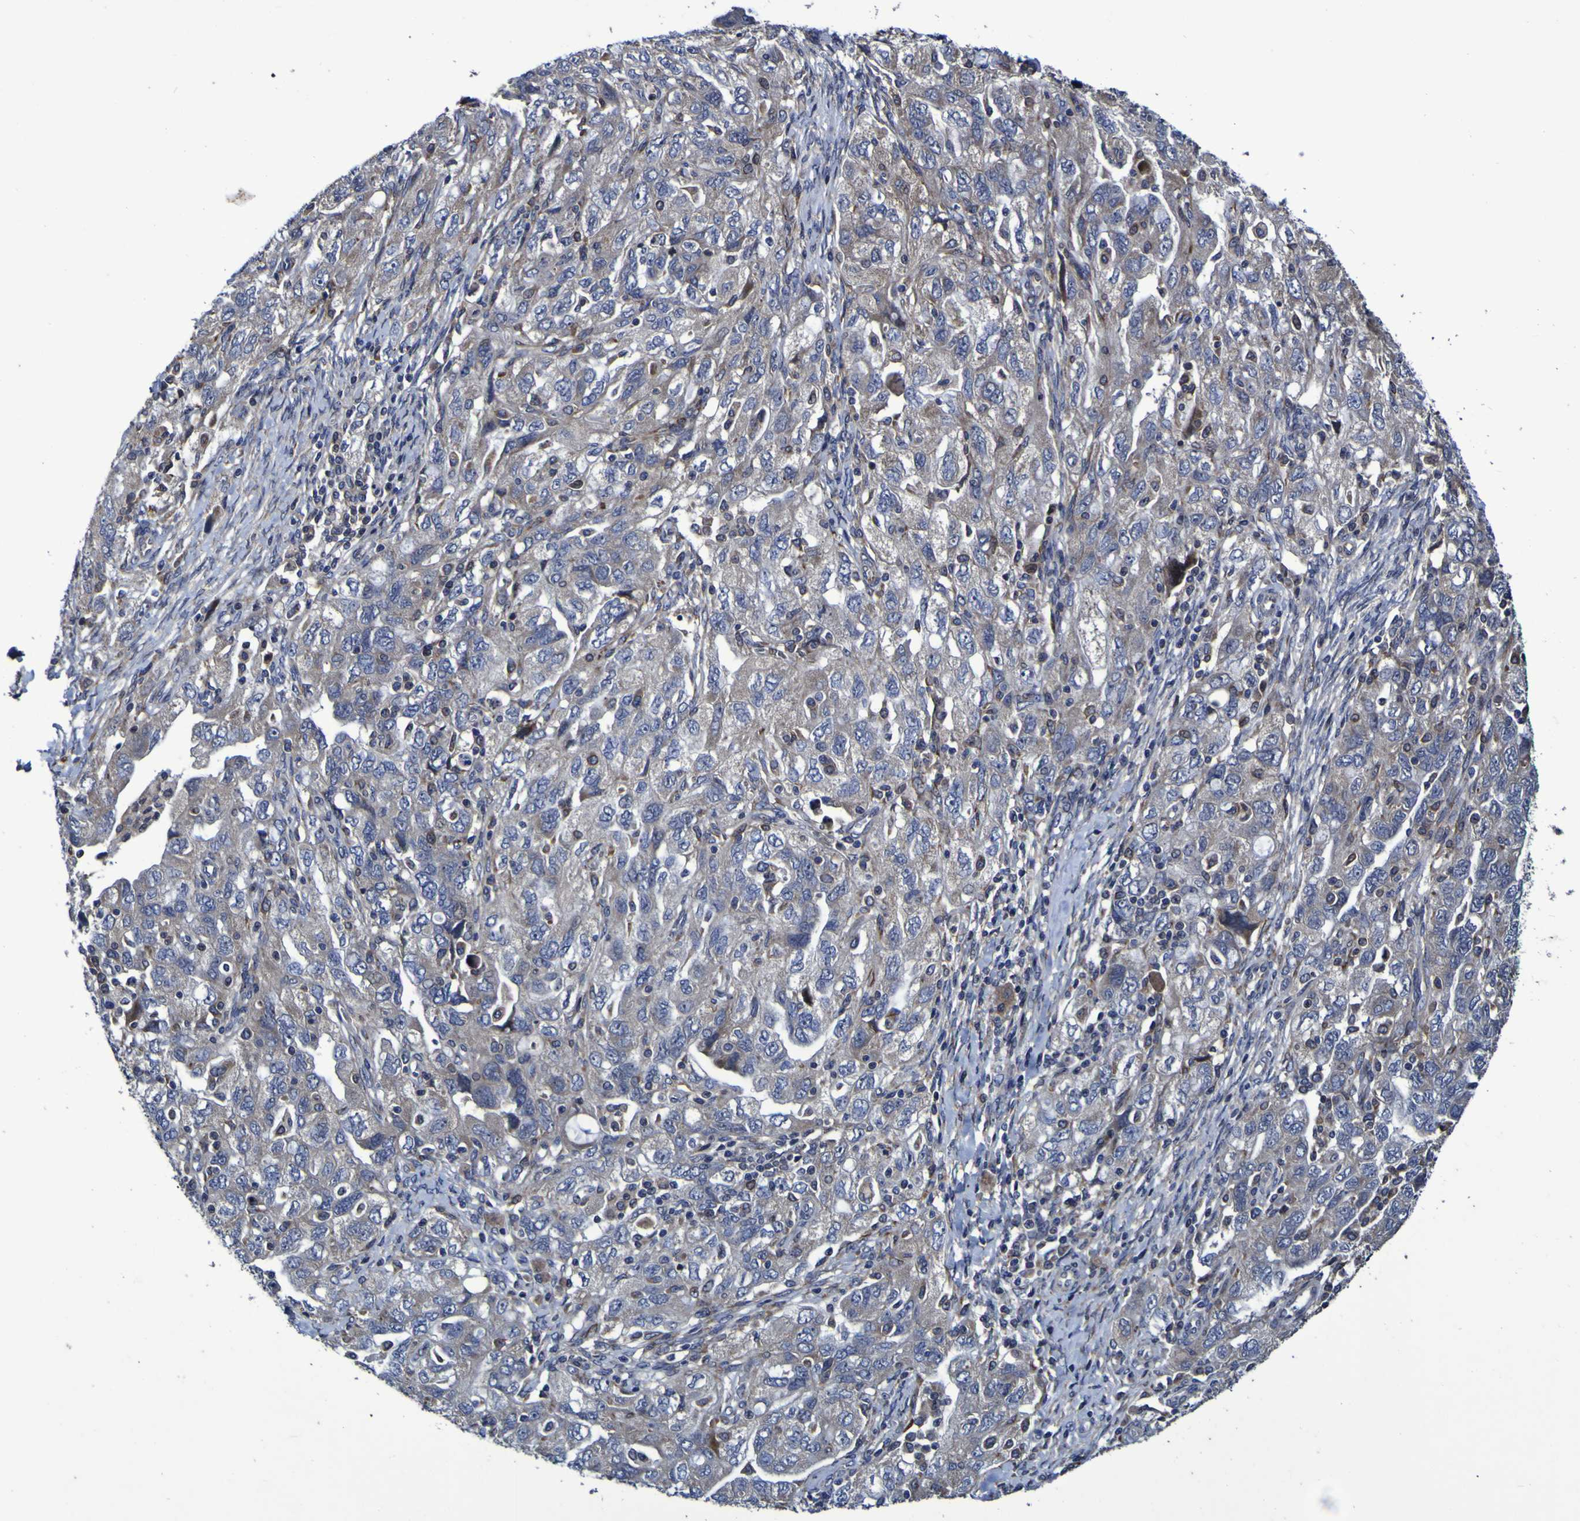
{"staining": {"intensity": "negative", "quantity": "none", "location": "none"}, "tissue": "ovarian cancer", "cell_type": "Tumor cells", "image_type": "cancer", "snomed": [{"axis": "morphology", "description": "Carcinoma, NOS"}, {"axis": "morphology", "description": "Cystadenocarcinoma, serous, NOS"}, {"axis": "topography", "description": "Ovary"}], "caption": "A high-resolution histopathology image shows IHC staining of ovarian cancer, which shows no significant expression in tumor cells.", "gene": "P3H1", "patient": {"sex": "female", "age": 69}}